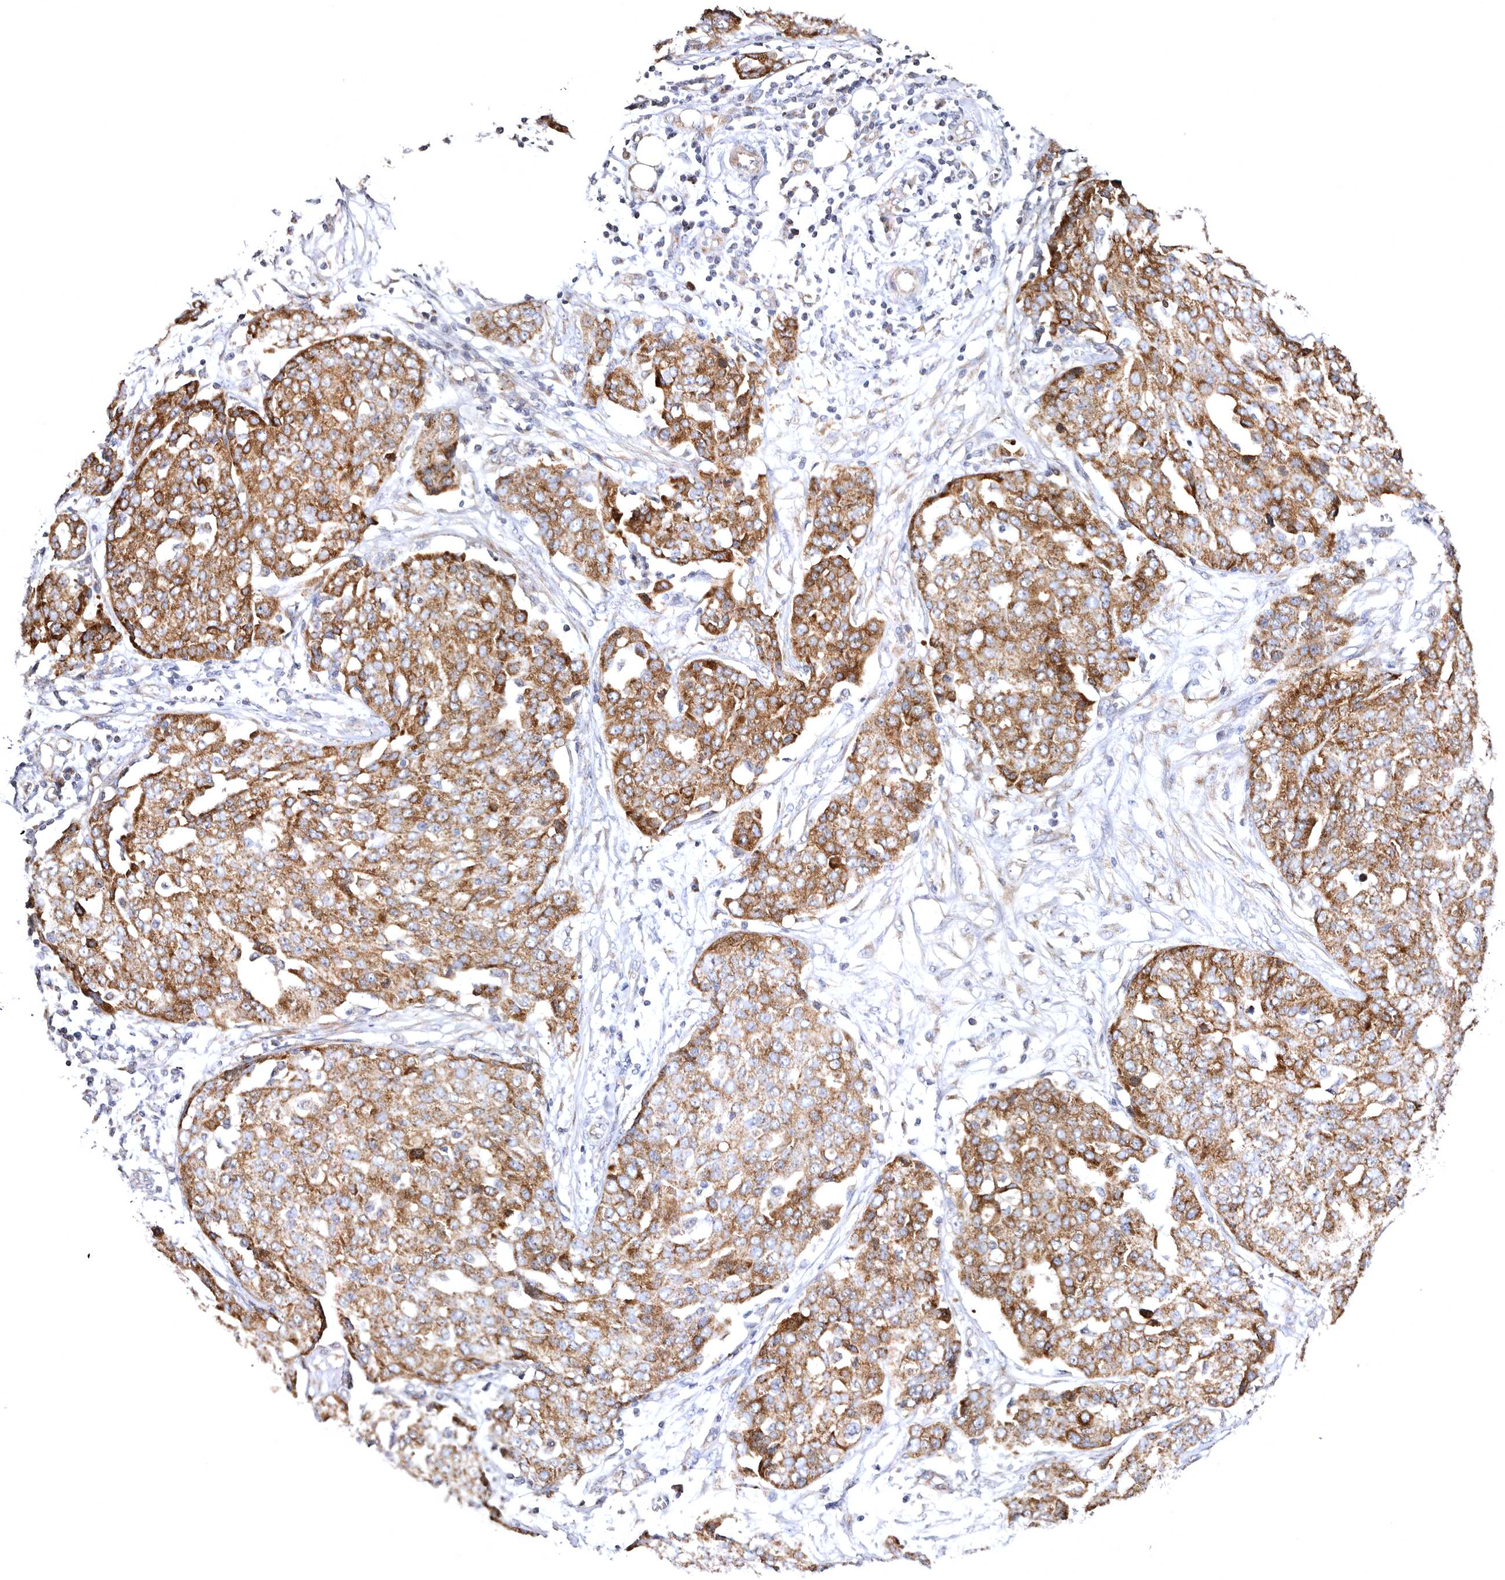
{"staining": {"intensity": "strong", "quantity": ">75%", "location": "cytoplasmic/membranous"}, "tissue": "ovarian cancer", "cell_type": "Tumor cells", "image_type": "cancer", "snomed": [{"axis": "morphology", "description": "Cystadenocarcinoma, serous, NOS"}, {"axis": "topography", "description": "Soft tissue"}, {"axis": "topography", "description": "Ovary"}], "caption": "Tumor cells show high levels of strong cytoplasmic/membranous staining in about >75% of cells in ovarian serous cystadenocarcinoma.", "gene": "BAIAP2L1", "patient": {"sex": "female", "age": 57}}